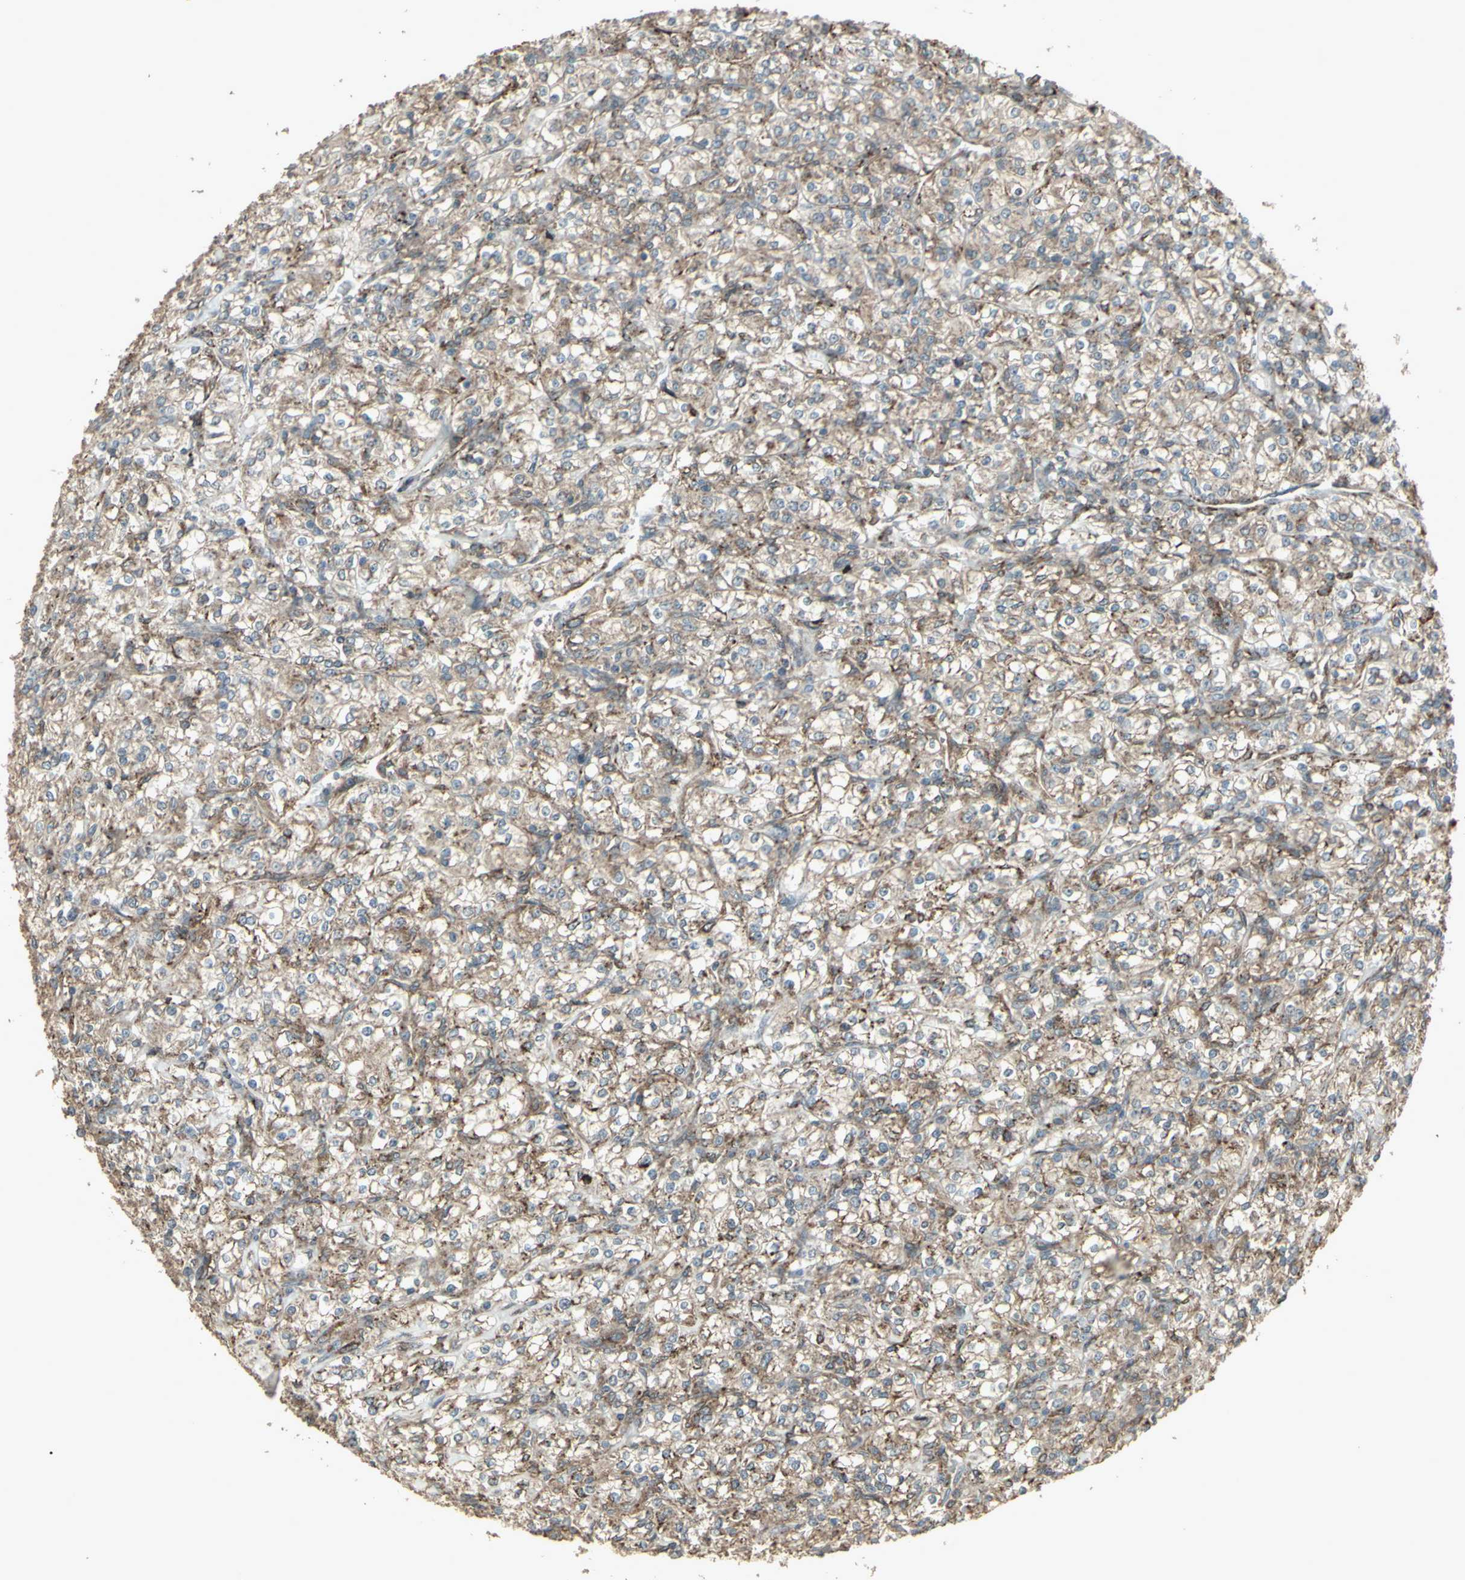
{"staining": {"intensity": "moderate", "quantity": "25%-75%", "location": "cytoplasmic/membranous"}, "tissue": "renal cancer", "cell_type": "Tumor cells", "image_type": "cancer", "snomed": [{"axis": "morphology", "description": "Adenocarcinoma, NOS"}, {"axis": "topography", "description": "Kidney"}], "caption": "Tumor cells show medium levels of moderate cytoplasmic/membranous positivity in approximately 25%-75% of cells in renal cancer (adenocarcinoma).", "gene": "SMO", "patient": {"sex": "male", "age": 77}}